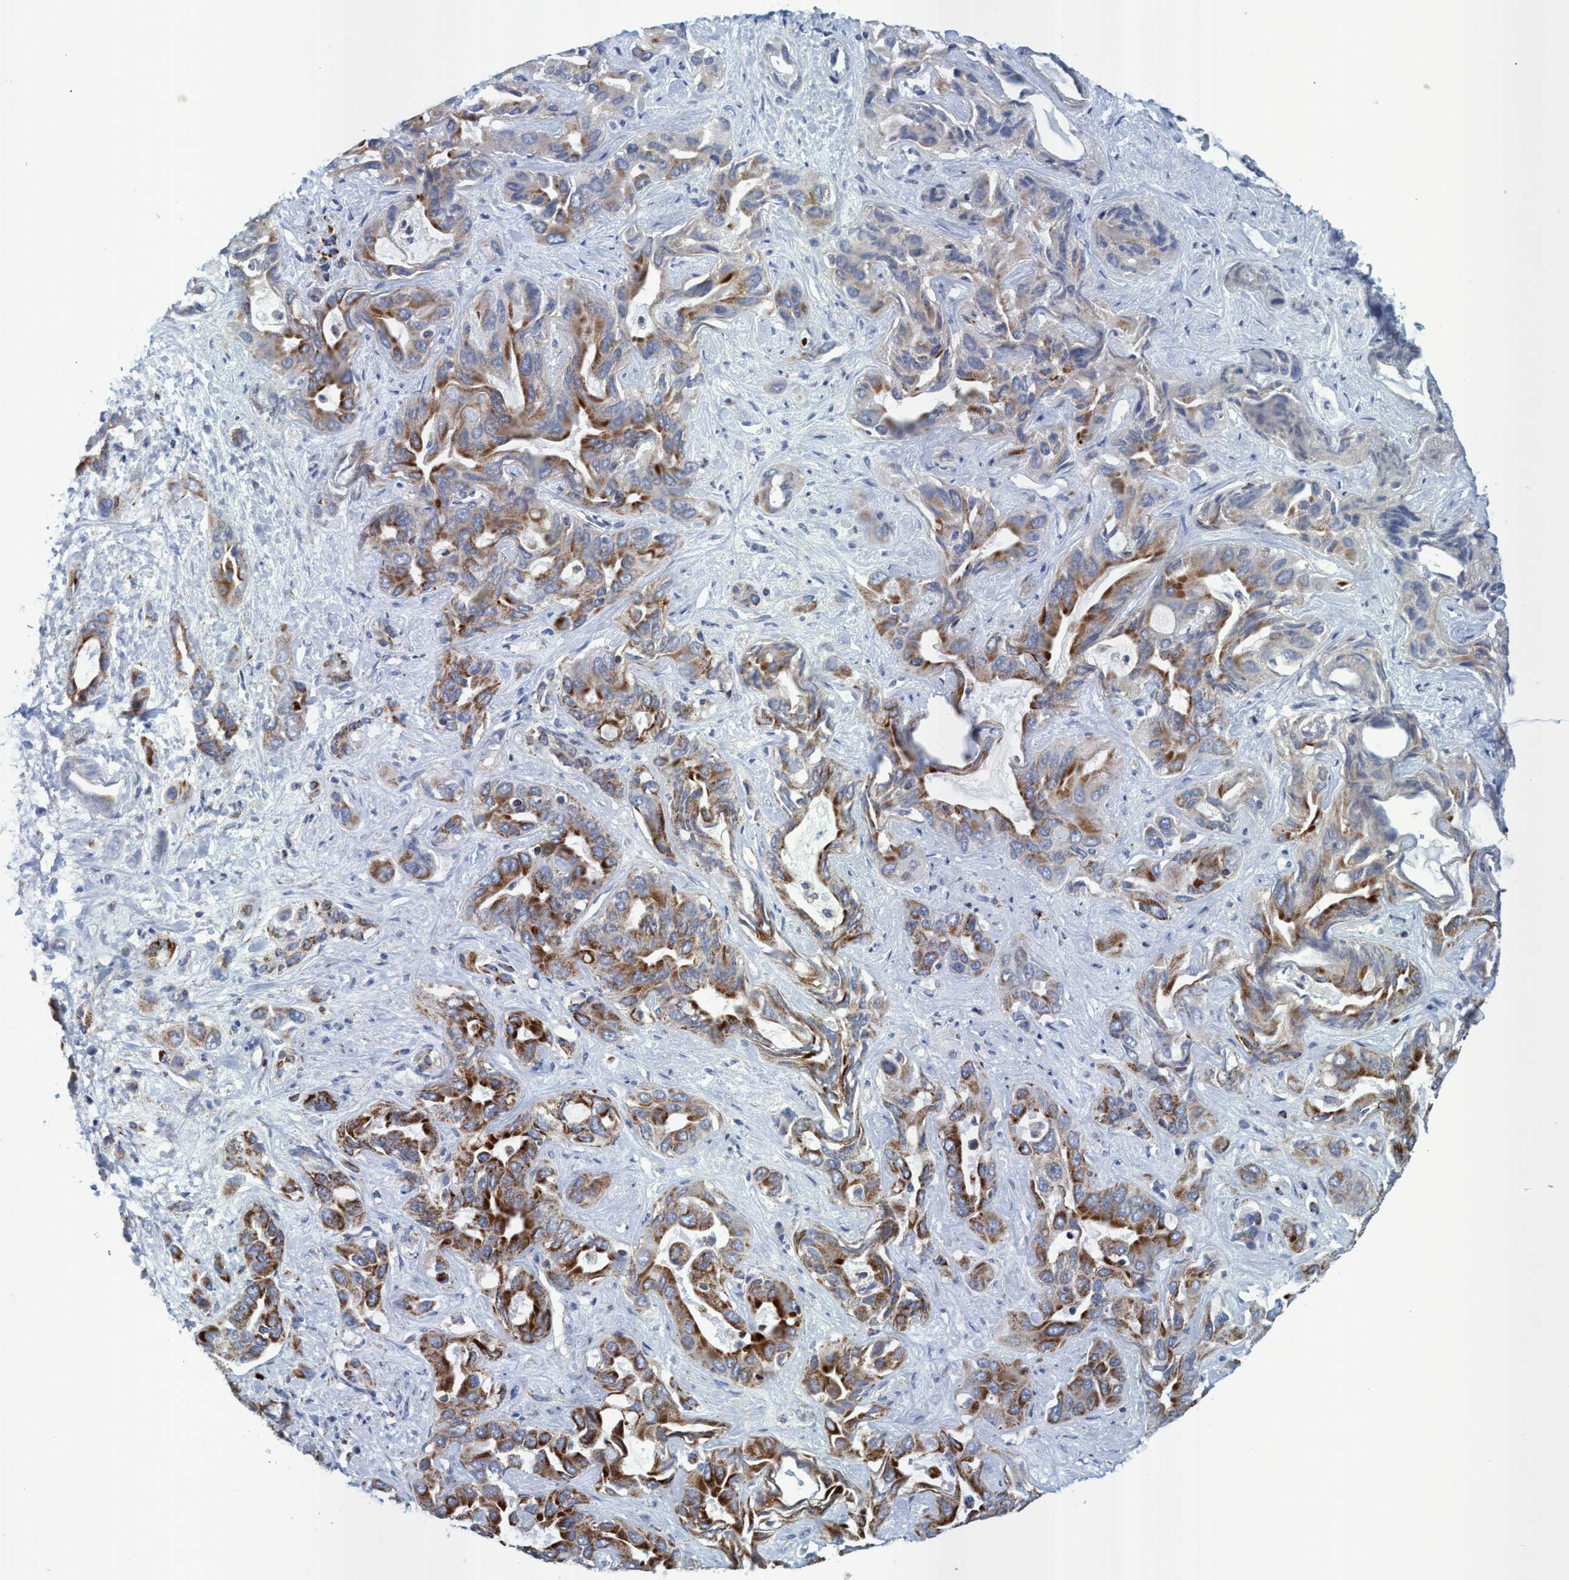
{"staining": {"intensity": "moderate", "quantity": ">75%", "location": "cytoplasmic/membranous"}, "tissue": "liver cancer", "cell_type": "Tumor cells", "image_type": "cancer", "snomed": [{"axis": "morphology", "description": "Cholangiocarcinoma"}, {"axis": "topography", "description": "Liver"}], "caption": "Immunohistochemistry (IHC) staining of cholangiocarcinoma (liver), which demonstrates medium levels of moderate cytoplasmic/membranous staining in about >75% of tumor cells indicating moderate cytoplasmic/membranous protein expression. The staining was performed using DAB (brown) for protein detection and nuclei were counterstained in hematoxylin (blue).", "gene": "GGA3", "patient": {"sex": "female", "age": 52}}